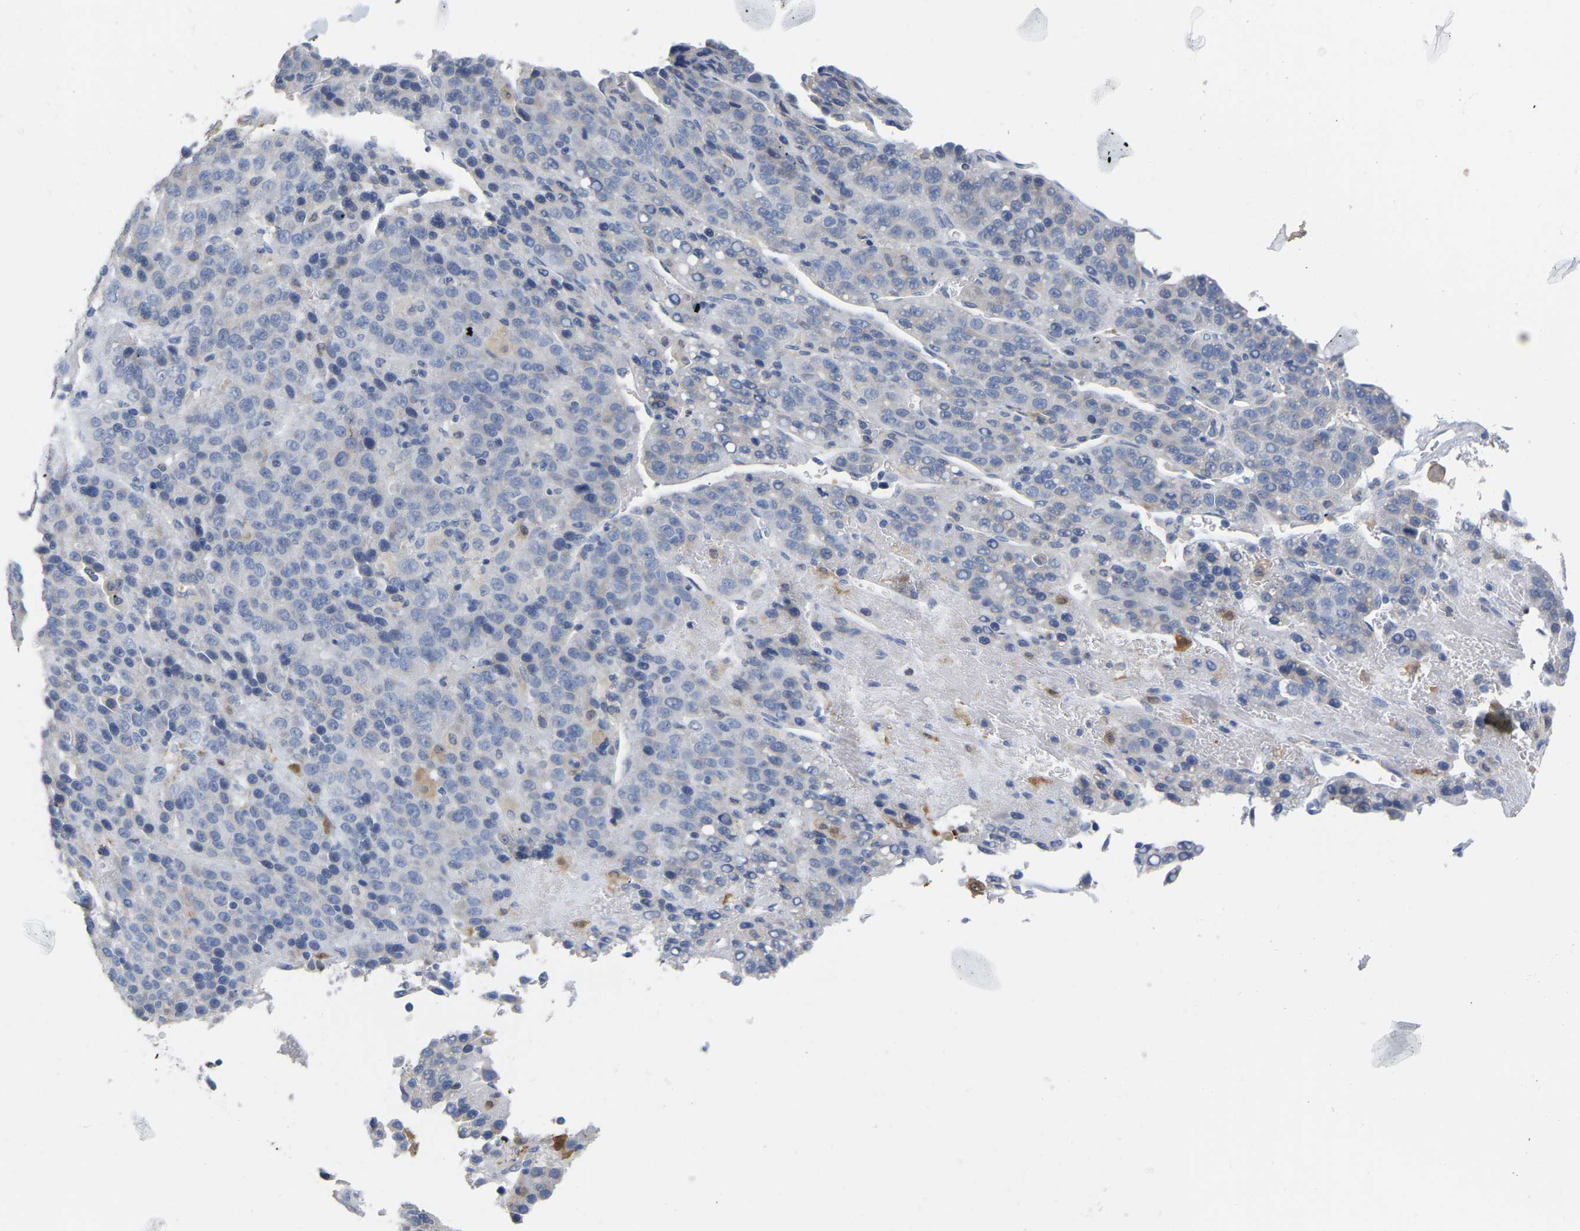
{"staining": {"intensity": "negative", "quantity": "none", "location": "none"}, "tissue": "liver cancer", "cell_type": "Tumor cells", "image_type": "cancer", "snomed": [{"axis": "morphology", "description": "Carcinoma, Hepatocellular, NOS"}, {"axis": "topography", "description": "Liver"}], "caption": "Immunohistochemistry photomicrograph of liver hepatocellular carcinoma stained for a protein (brown), which shows no staining in tumor cells.", "gene": "ULBP2", "patient": {"sex": "female", "age": 53}}